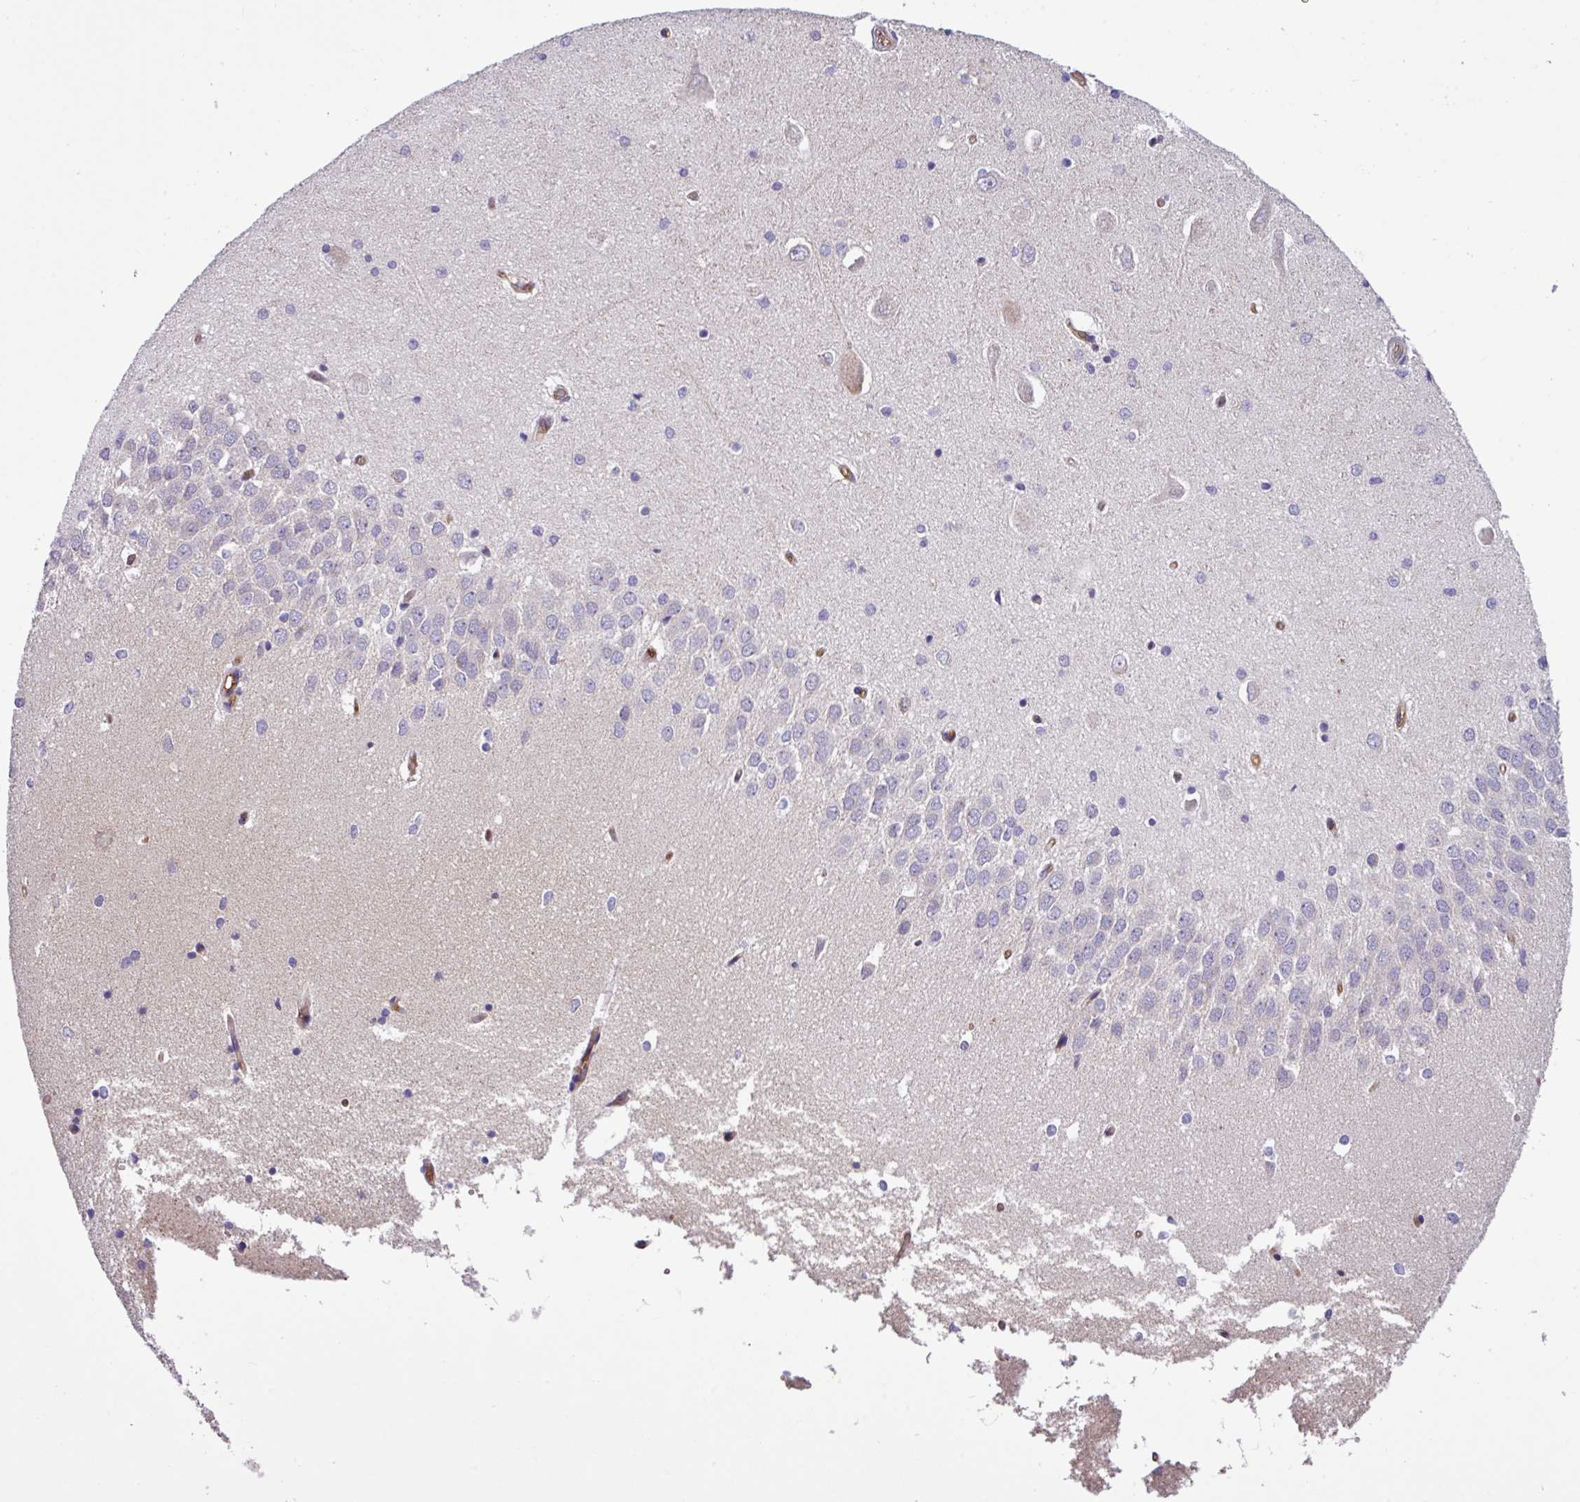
{"staining": {"intensity": "negative", "quantity": "none", "location": "none"}, "tissue": "hippocampus", "cell_type": "Glial cells", "image_type": "normal", "snomed": [{"axis": "morphology", "description": "Normal tissue, NOS"}, {"axis": "topography", "description": "Hippocampus"}], "caption": "IHC of unremarkable human hippocampus shows no positivity in glial cells. Nuclei are stained in blue.", "gene": "SLC23A2", "patient": {"sex": "male", "age": 45}}